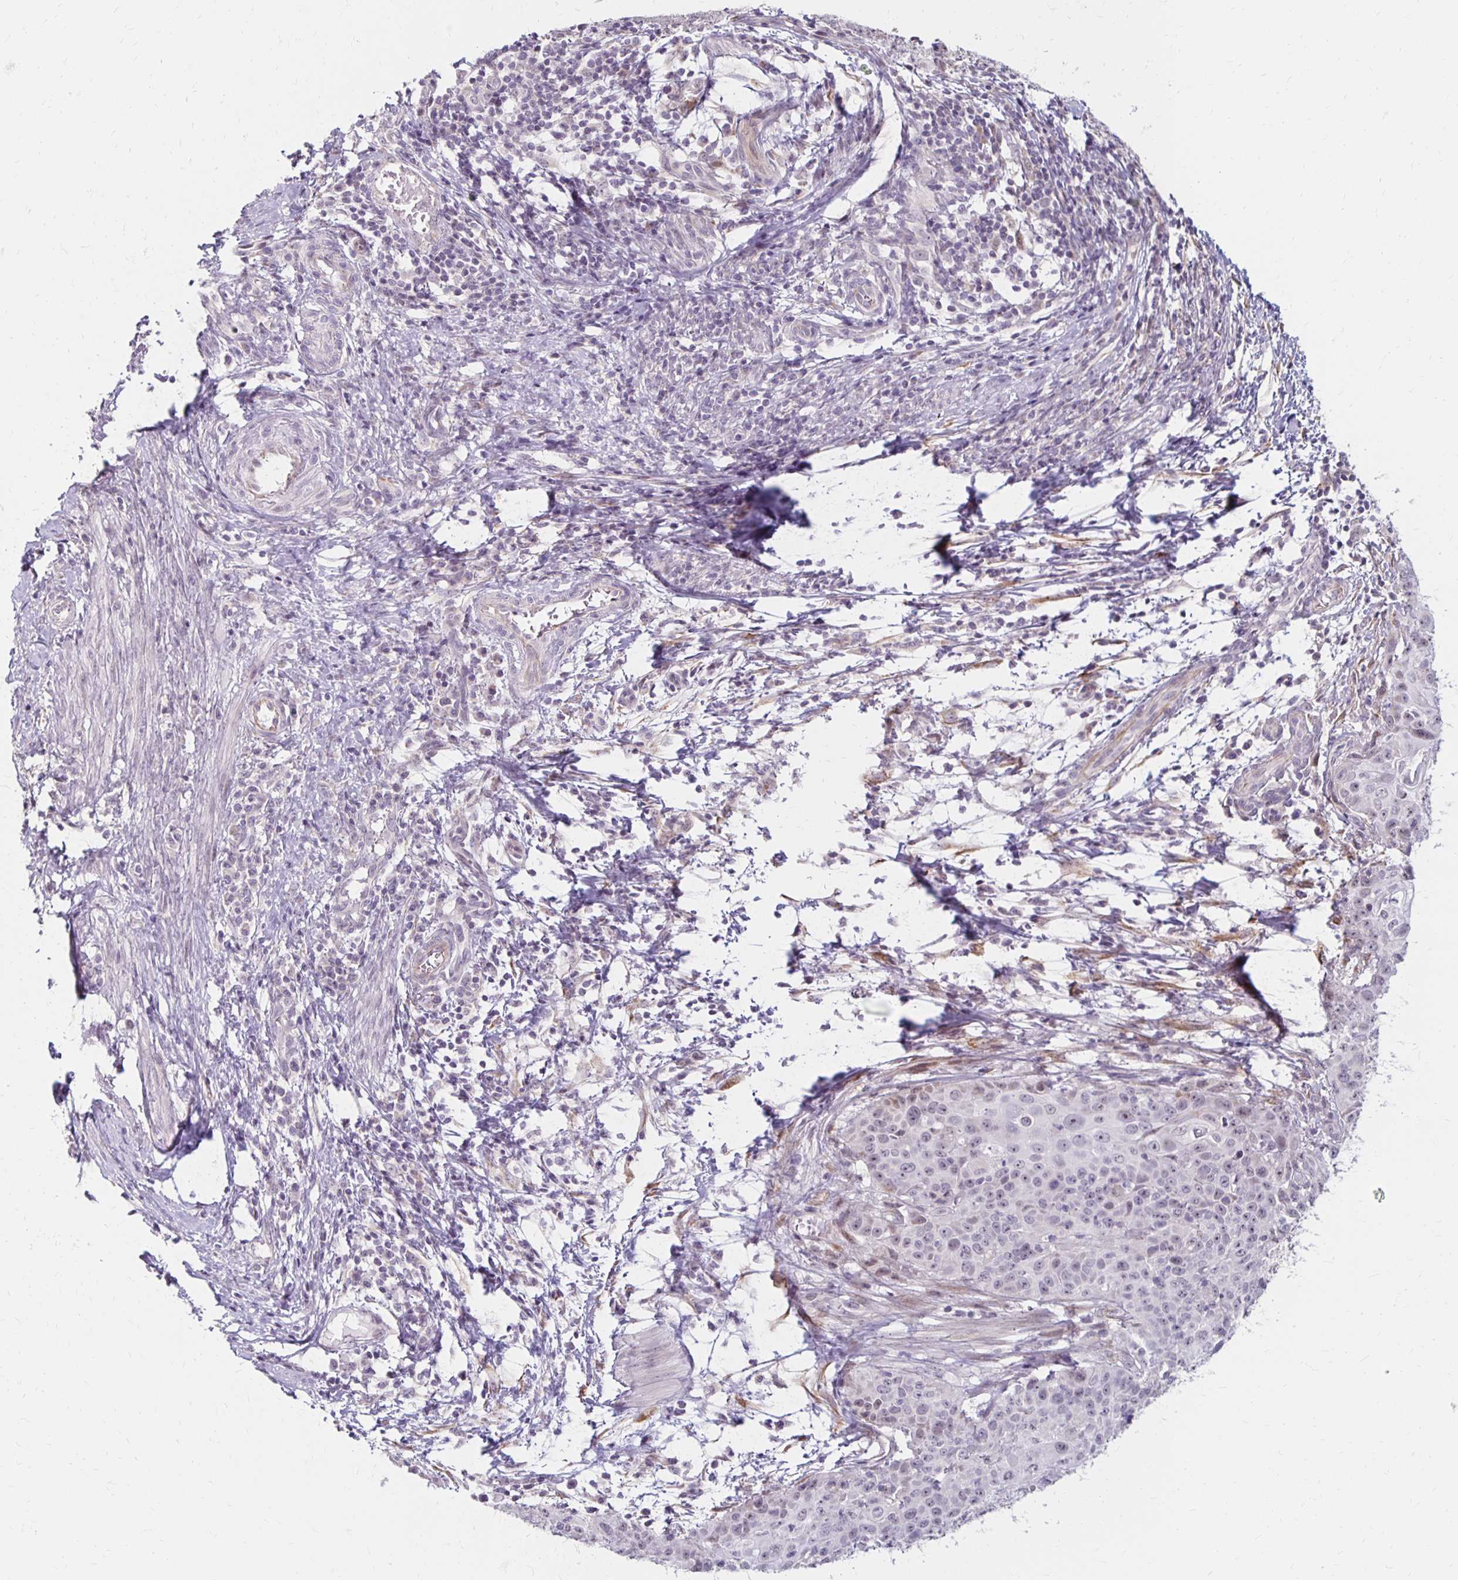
{"staining": {"intensity": "weak", "quantity": "<25%", "location": "nuclear"}, "tissue": "cervical cancer", "cell_type": "Tumor cells", "image_type": "cancer", "snomed": [{"axis": "morphology", "description": "Squamous cell carcinoma, NOS"}, {"axis": "topography", "description": "Cervix"}], "caption": "A high-resolution micrograph shows immunohistochemistry (IHC) staining of cervical cancer (squamous cell carcinoma), which displays no significant staining in tumor cells.", "gene": "DAGLA", "patient": {"sex": "female", "age": 65}}